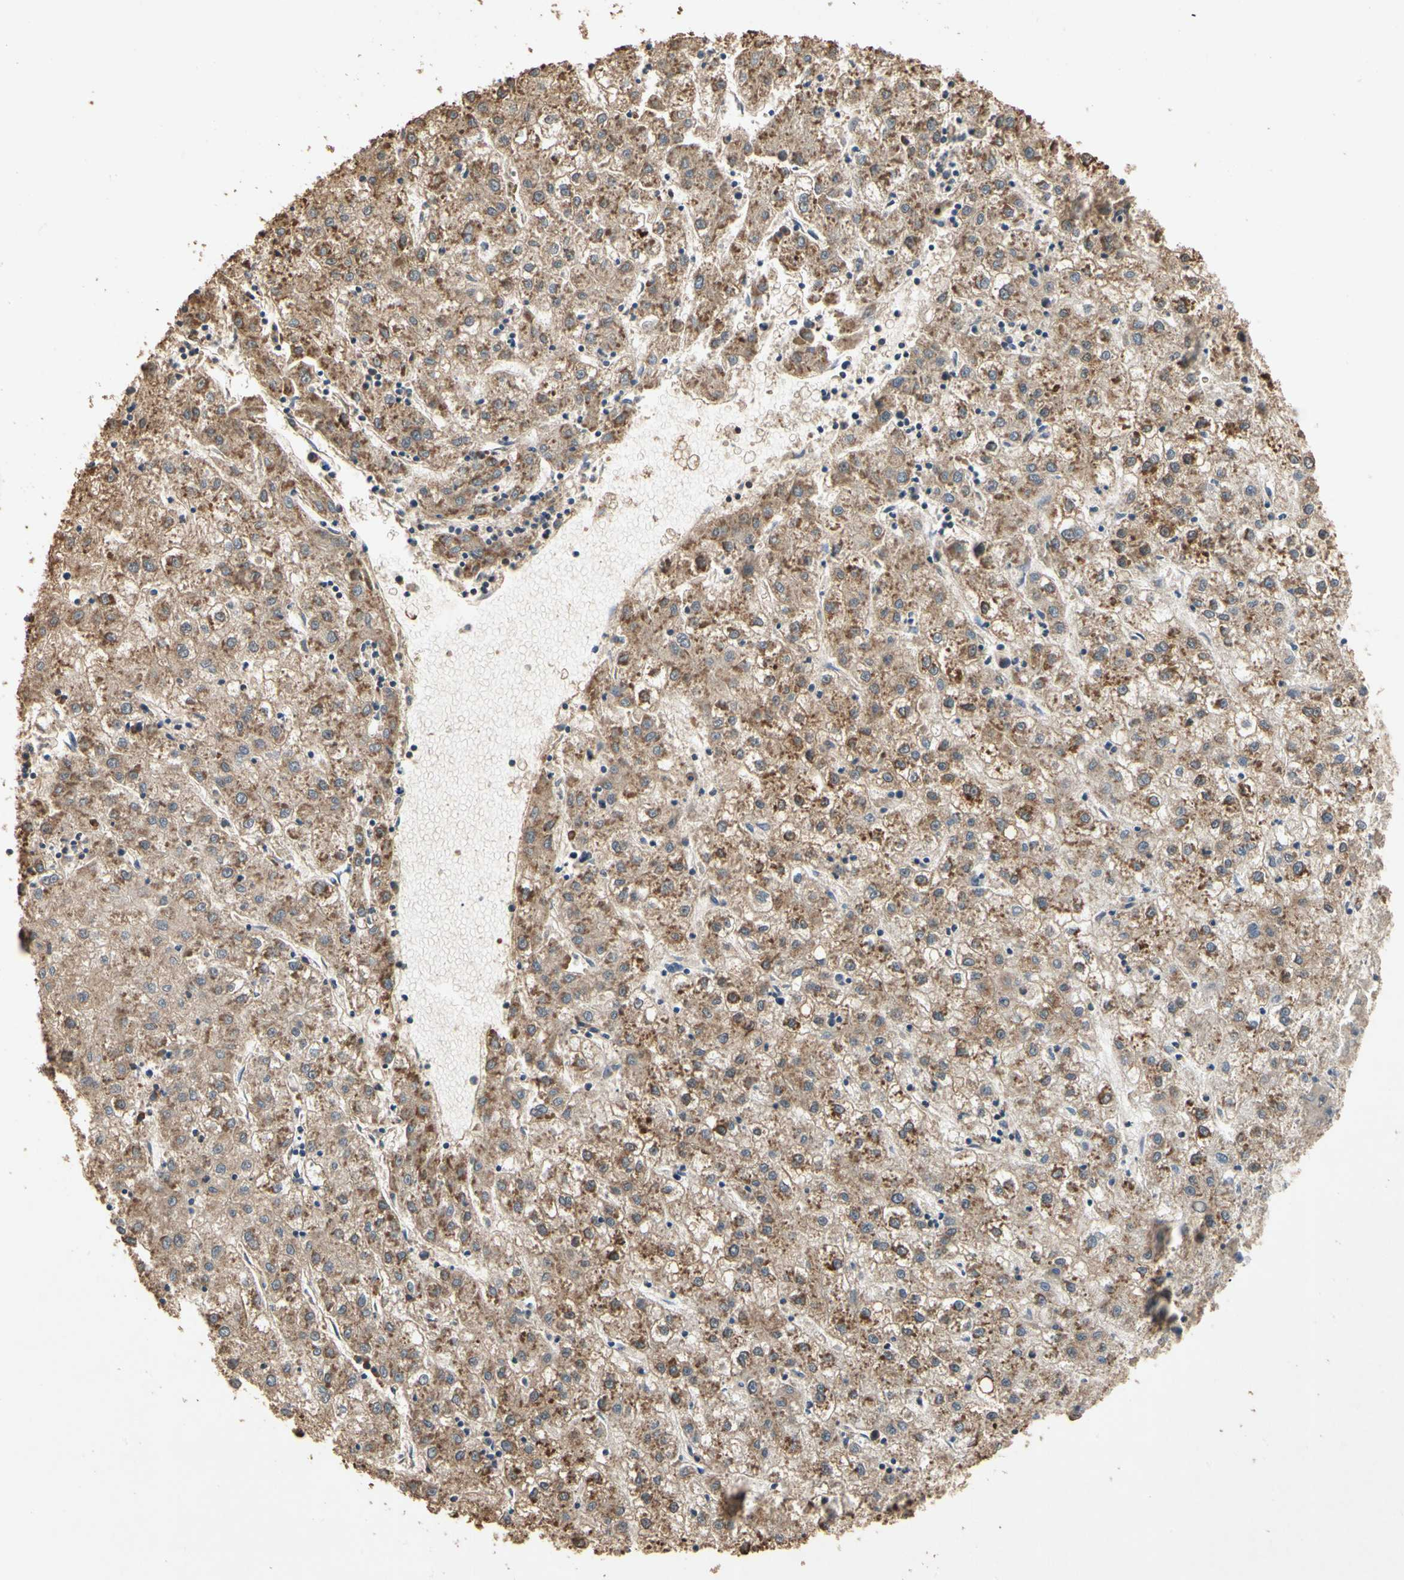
{"staining": {"intensity": "moderate", "quantity": ">75%", "location": "cytoplasmic/membranous"}, "tissue": "liver cancer", "cell_type": "Tumor cells", "image_type": "cancer", "snomed": [{"axis": "morphology", "description": "Carcinoma, Hepatocellular, NOS"}, {"axis": "topography", "description": "Liver"}], "caption": "Approximately >75% of tumor cells in human liver cancer (hepatocellular carcinoma) display moderate cytoplasmic/membranous protein staining as visualized by brown immunohistochemical staining.", "gene": "MAP3K10", "patient": {"sex": "male", "age": 72}}